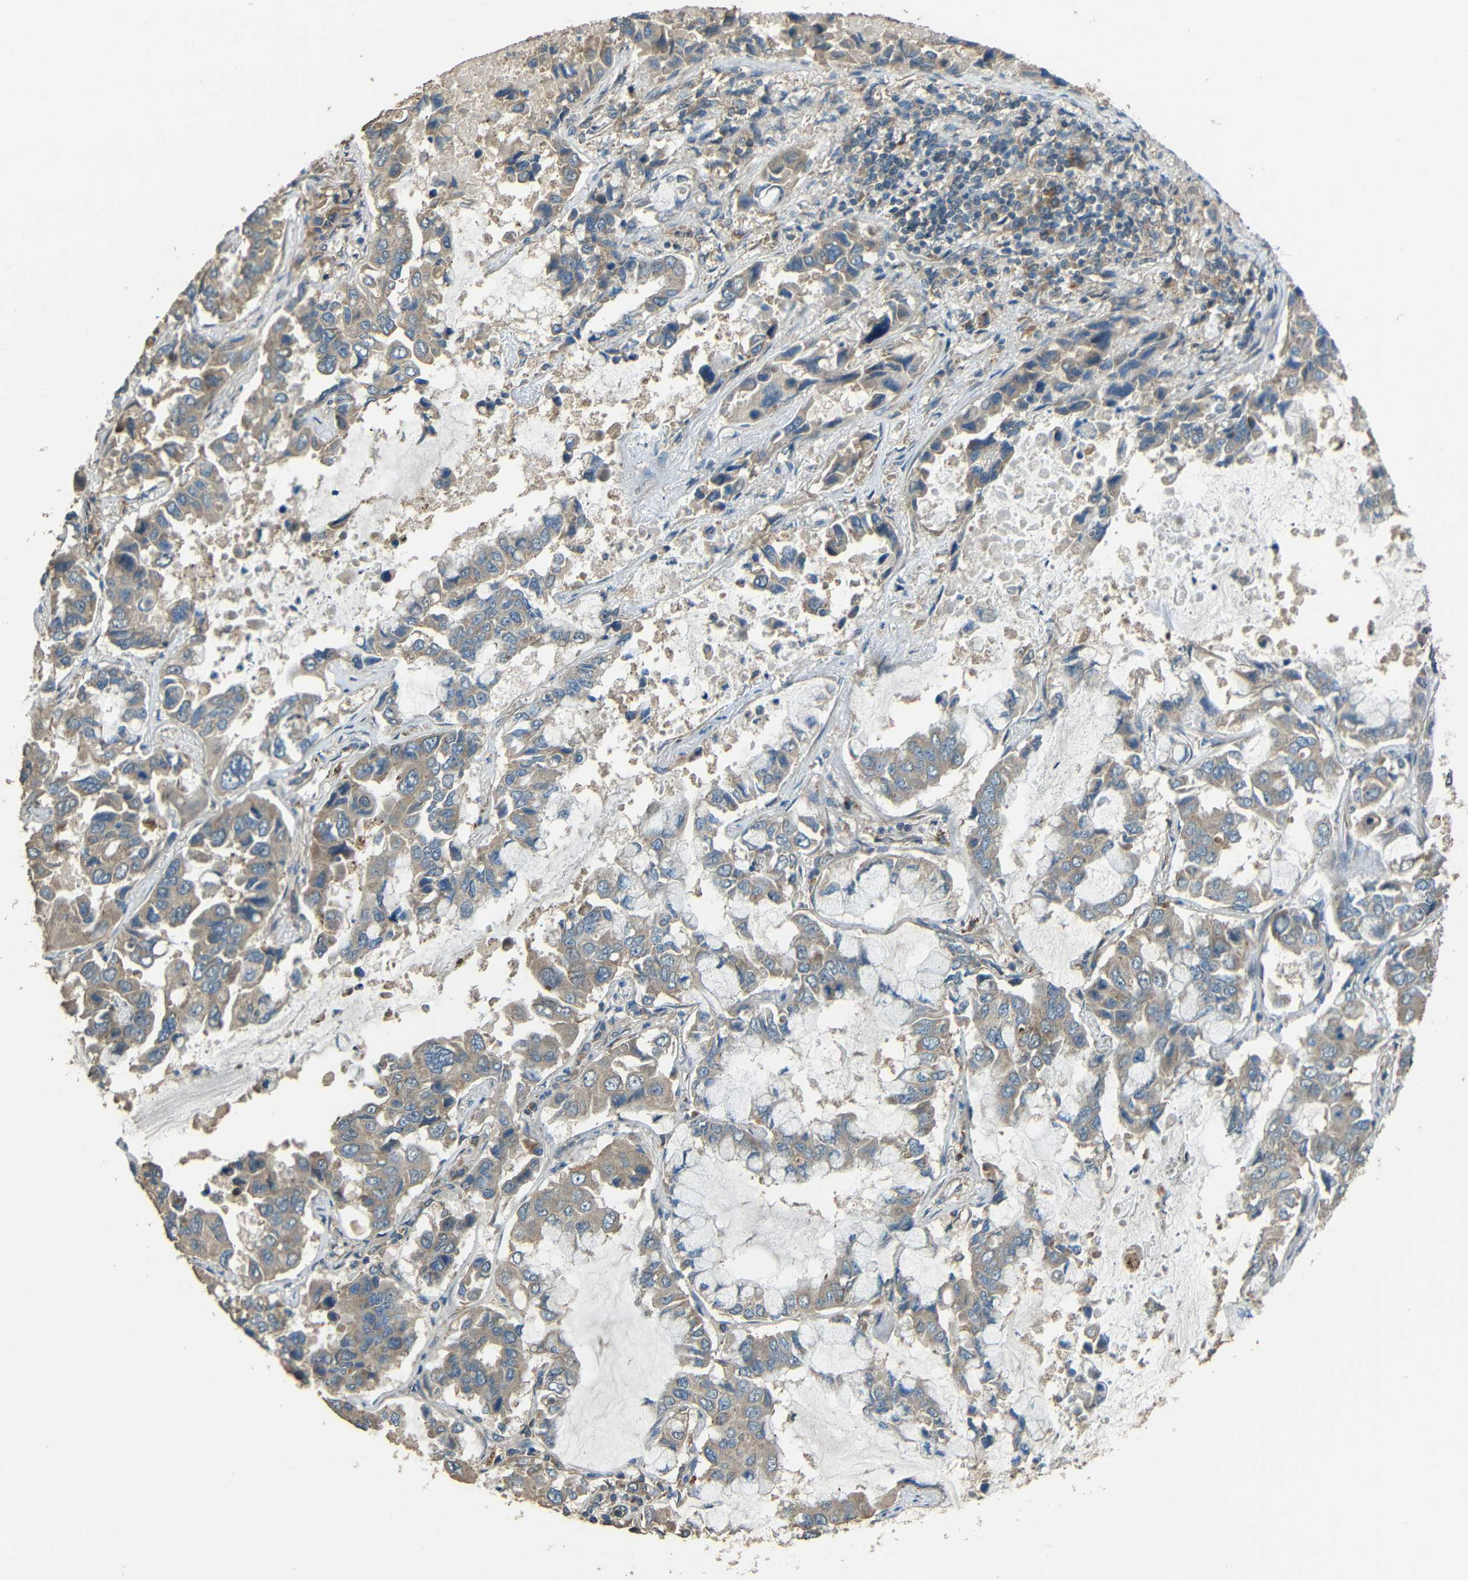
{"staining": {"intensity": "weak", "quantity": "25%-75%", "location": "cytoplasmic/membranous"}, "tissue": "lung cancer", "cell_type": "Tumor cells", "image_type": "cancer", "snomed": [{"axis": "morphology", "description": "Adenocarcinoma, NOS"}, {"axis": "topography", "description": "Lung"}], "caption": "There is low levels of weak cytoplasmic/membranous positivity in tumor cells of lung adenocarcinoma, as demonstrated by immunohistochemical staining (brown color).", "gene": "ACACA", "patient": {"sex": "male", "age": 64}}